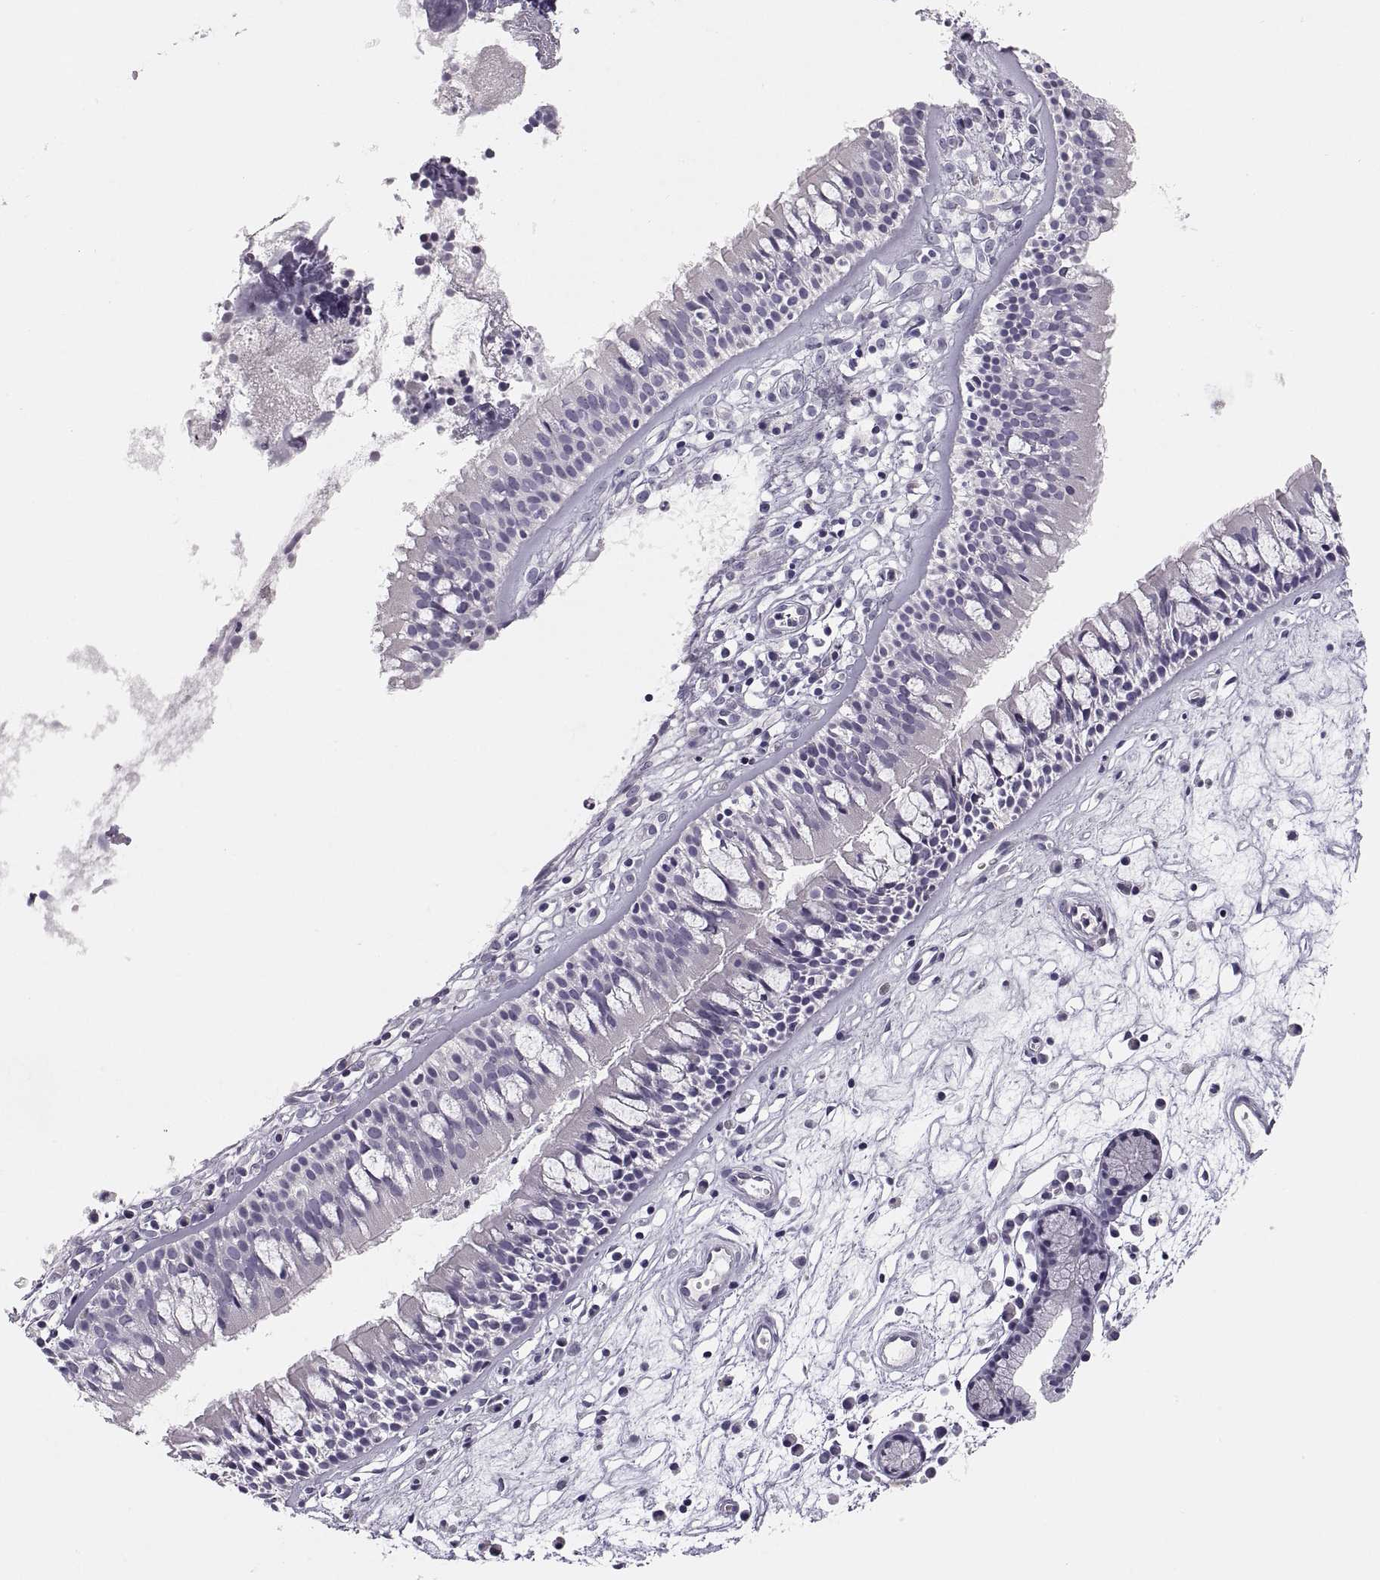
{"staining": {"intensity": "negative", "quantity": "none", "location": "none"}, "tissue": "nasopharynx", "cell_type": "Respiratory epithelial cells", "image_type": "normal", "snomed": [{"axis": "morphology", "description": "Normal tissue, NOS"}, {"axis": "topography", "description": "Nasopharynx"}], "caption": "High power microscopy micrograph of an IHC histopathology image of benign nasopharynx, revealing no significant staining in respiratory epithelial cells.", "gene": "COL9A3", "patient": {"sex": "female", "age": 68}}